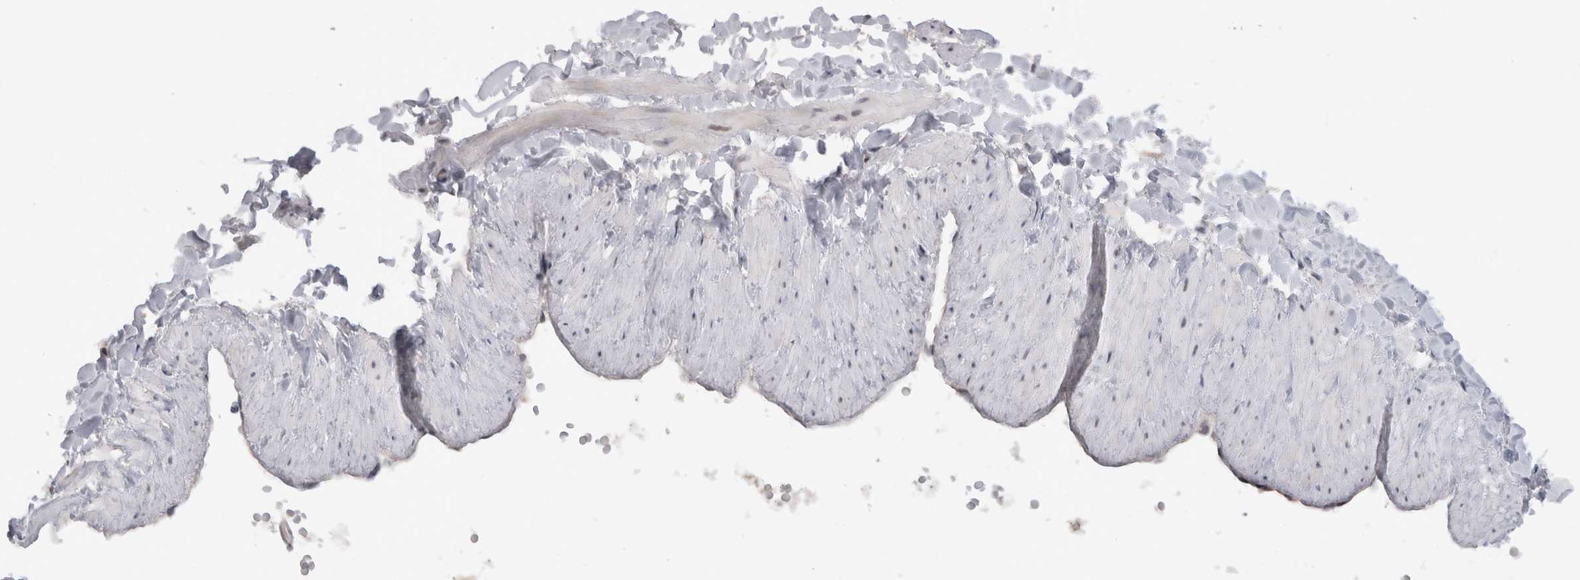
{"staining": {"intensity": "negative", "quantity": "none", "location": "none"}, "tissue": "soft tissue", "cell_type": "Fibroblasts", "image_type": "normal", "snomed": [{"axis": "morphology", "description": "Normal tissue, NOS"}, {"axis": "topography", "description": "Adipose tissue"}, {"axis": "topography", "description": "Vascular tissue"}, {"axis": "topography", "description": "Peripheral nerve tissue"}], "caption": "Protein analysis of unremarkable soft tissue demonstrates no significant expression in fibroblasts. (DAB (3,3'-diaminobenzidine) IHC, high magnification).", "gene": "KIF18B", "patient": {"sex": "male", "age": 25}}